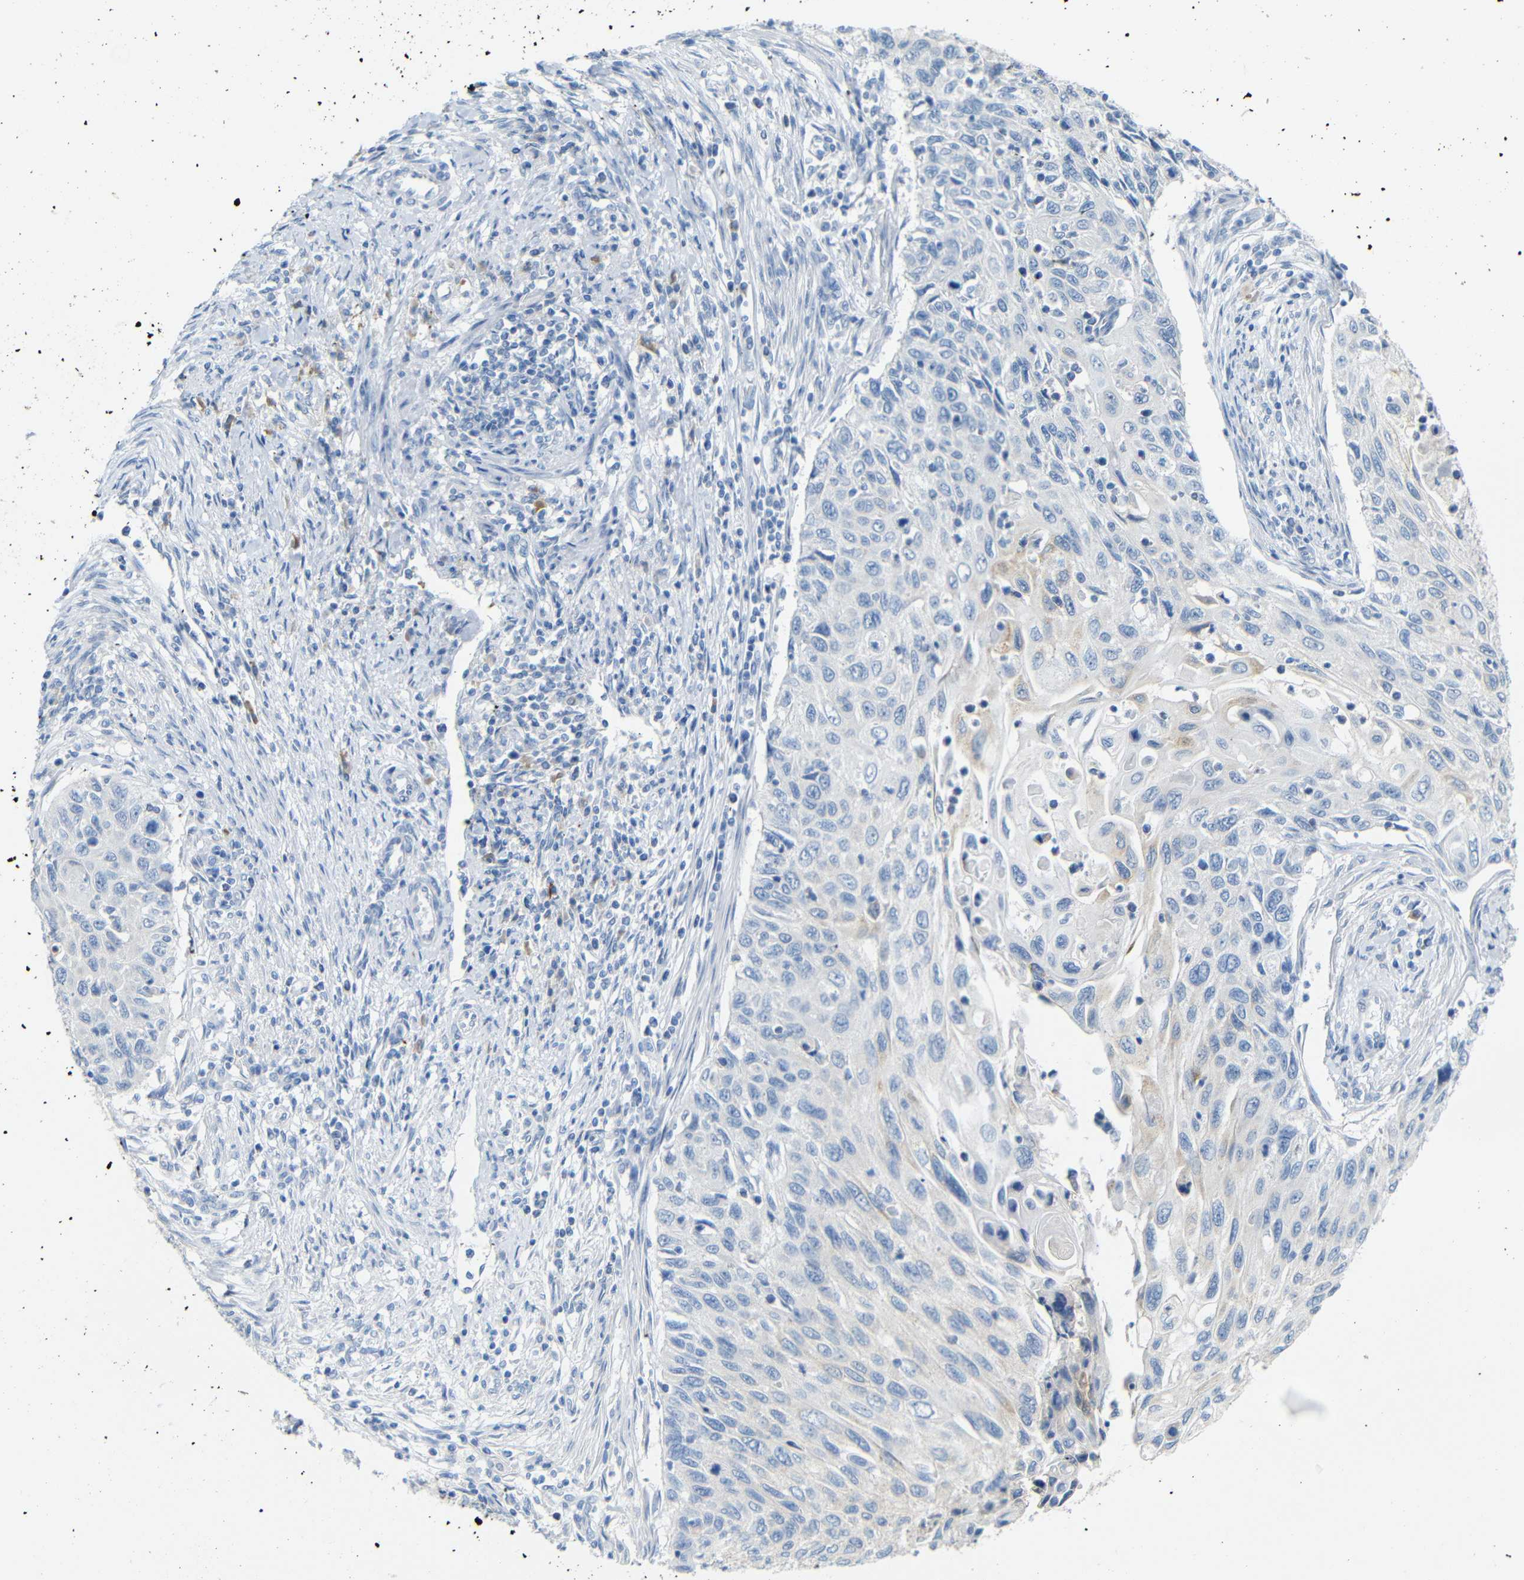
{"staining": {"intensity": "negative", "quantity": "none", "location": "none"}, "tissue": "cervical cancer", "cell_type": "Tumor cells", "image_type": "cancer", "snomed": [{"axis": "morphology", "description": "Squamous cell carcinoma, NOS"}, {"axis": "topography", "description": "Cervix"}], "caption": "IHC of human cervical cancer (squamous cell carcinoma) displays no positivity in tumor cells.", "gene": "FCRL1", "patient": {"sex": "female", "age": 70}}